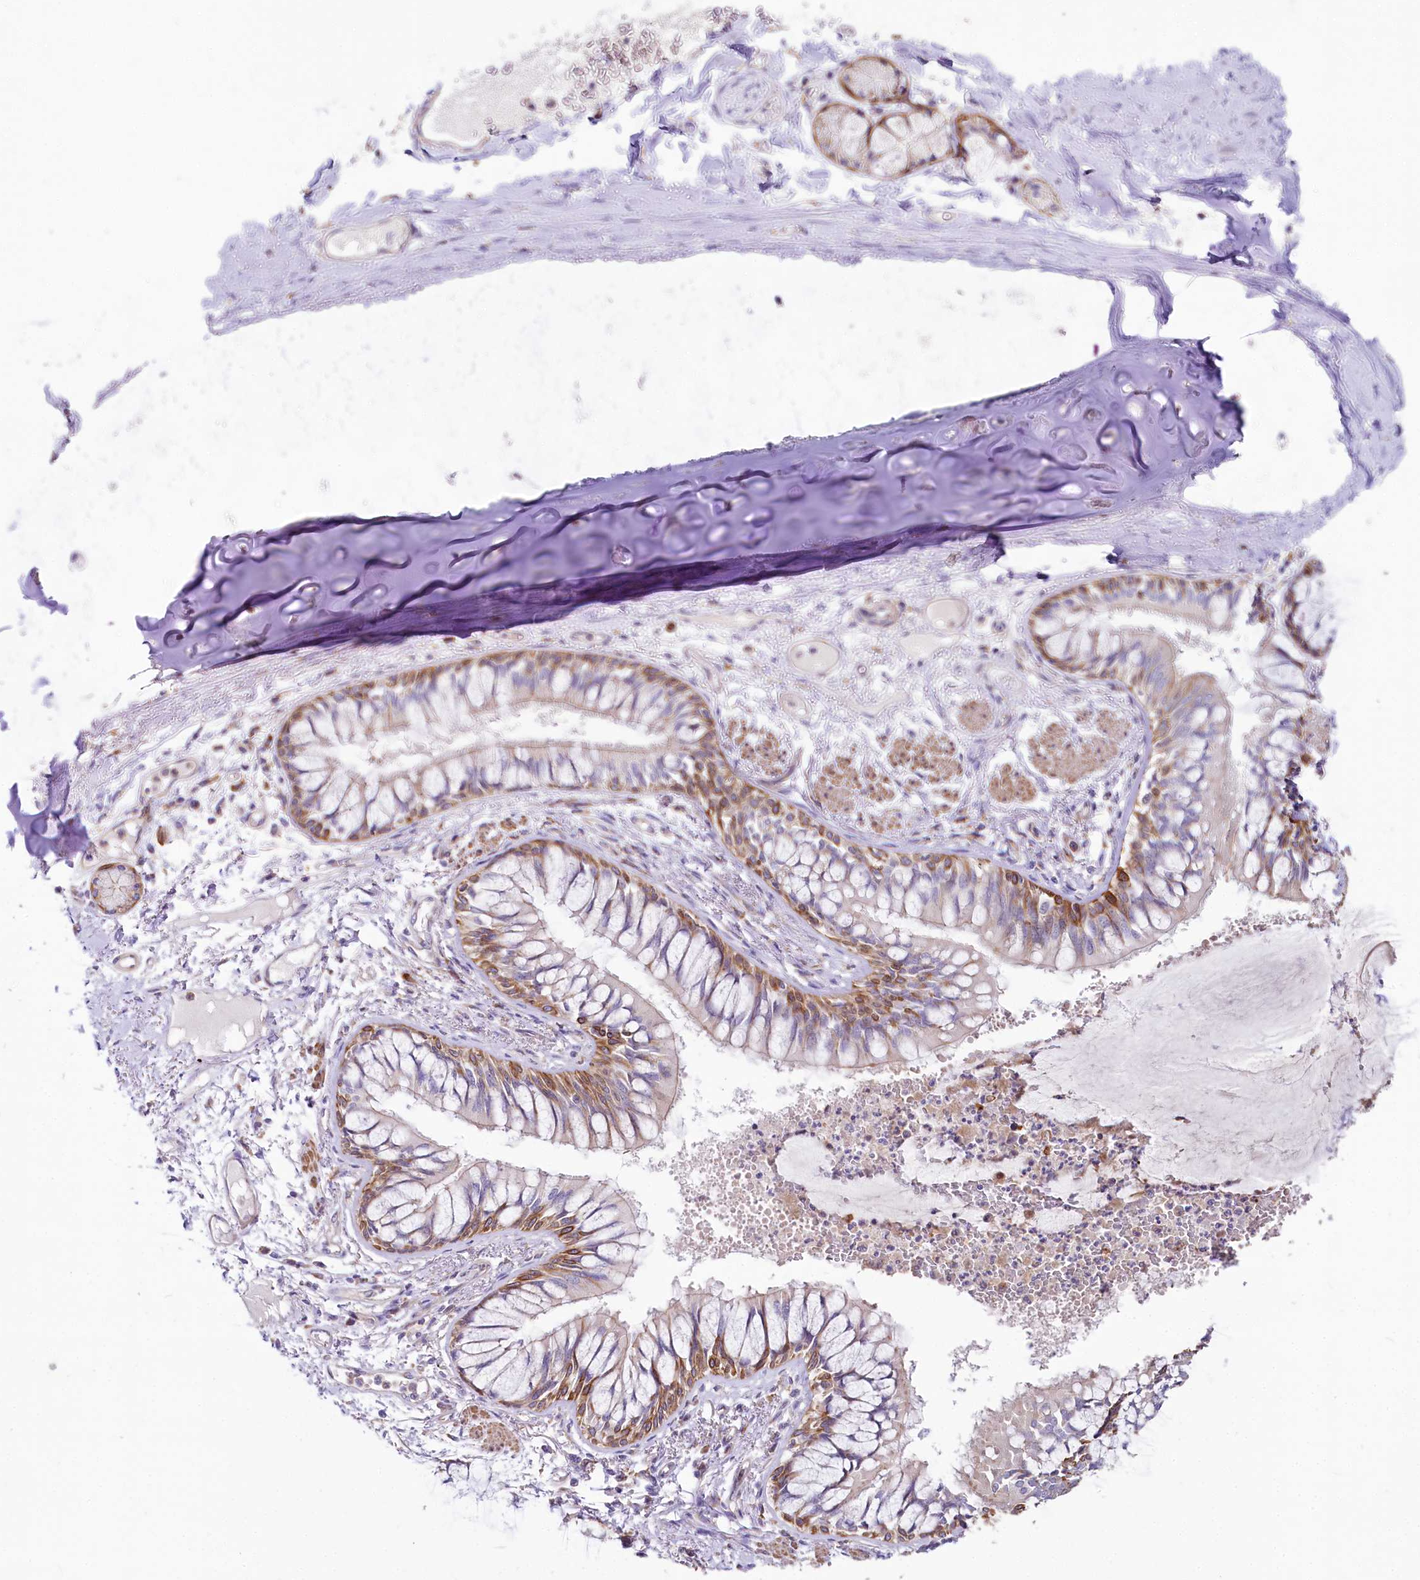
{"staining": {"intensity": "negative", "quantity": "none", "location": "none"}, "tissue": "adipose tissue", "cell_type": "Adipocytes", "image_type": "normal", "snomed": [{"axis": "morphology", "description": "Normal tissue, NOS"}, {"axis": "topography", "description": "Cartilage tissue"}, {"axis": "topography", "description": "Bronchus"}, {"axis": "topography", "description": "Lung"}, {"axis": "topography", "description": "Peripheral nerve tissue"}], "caption": "An immunohistochemistry photomicrograph of benign adipose tissue is shown. There is no staining in adipocytes of adipose tissue. The staining is performed using DAB (3,3'-diaminobenzidine) brown chromogen with nuclei counter-stained in using hematoxylin.", "gene": "STX6", "patient": {"sex": "female", "age": 49}}